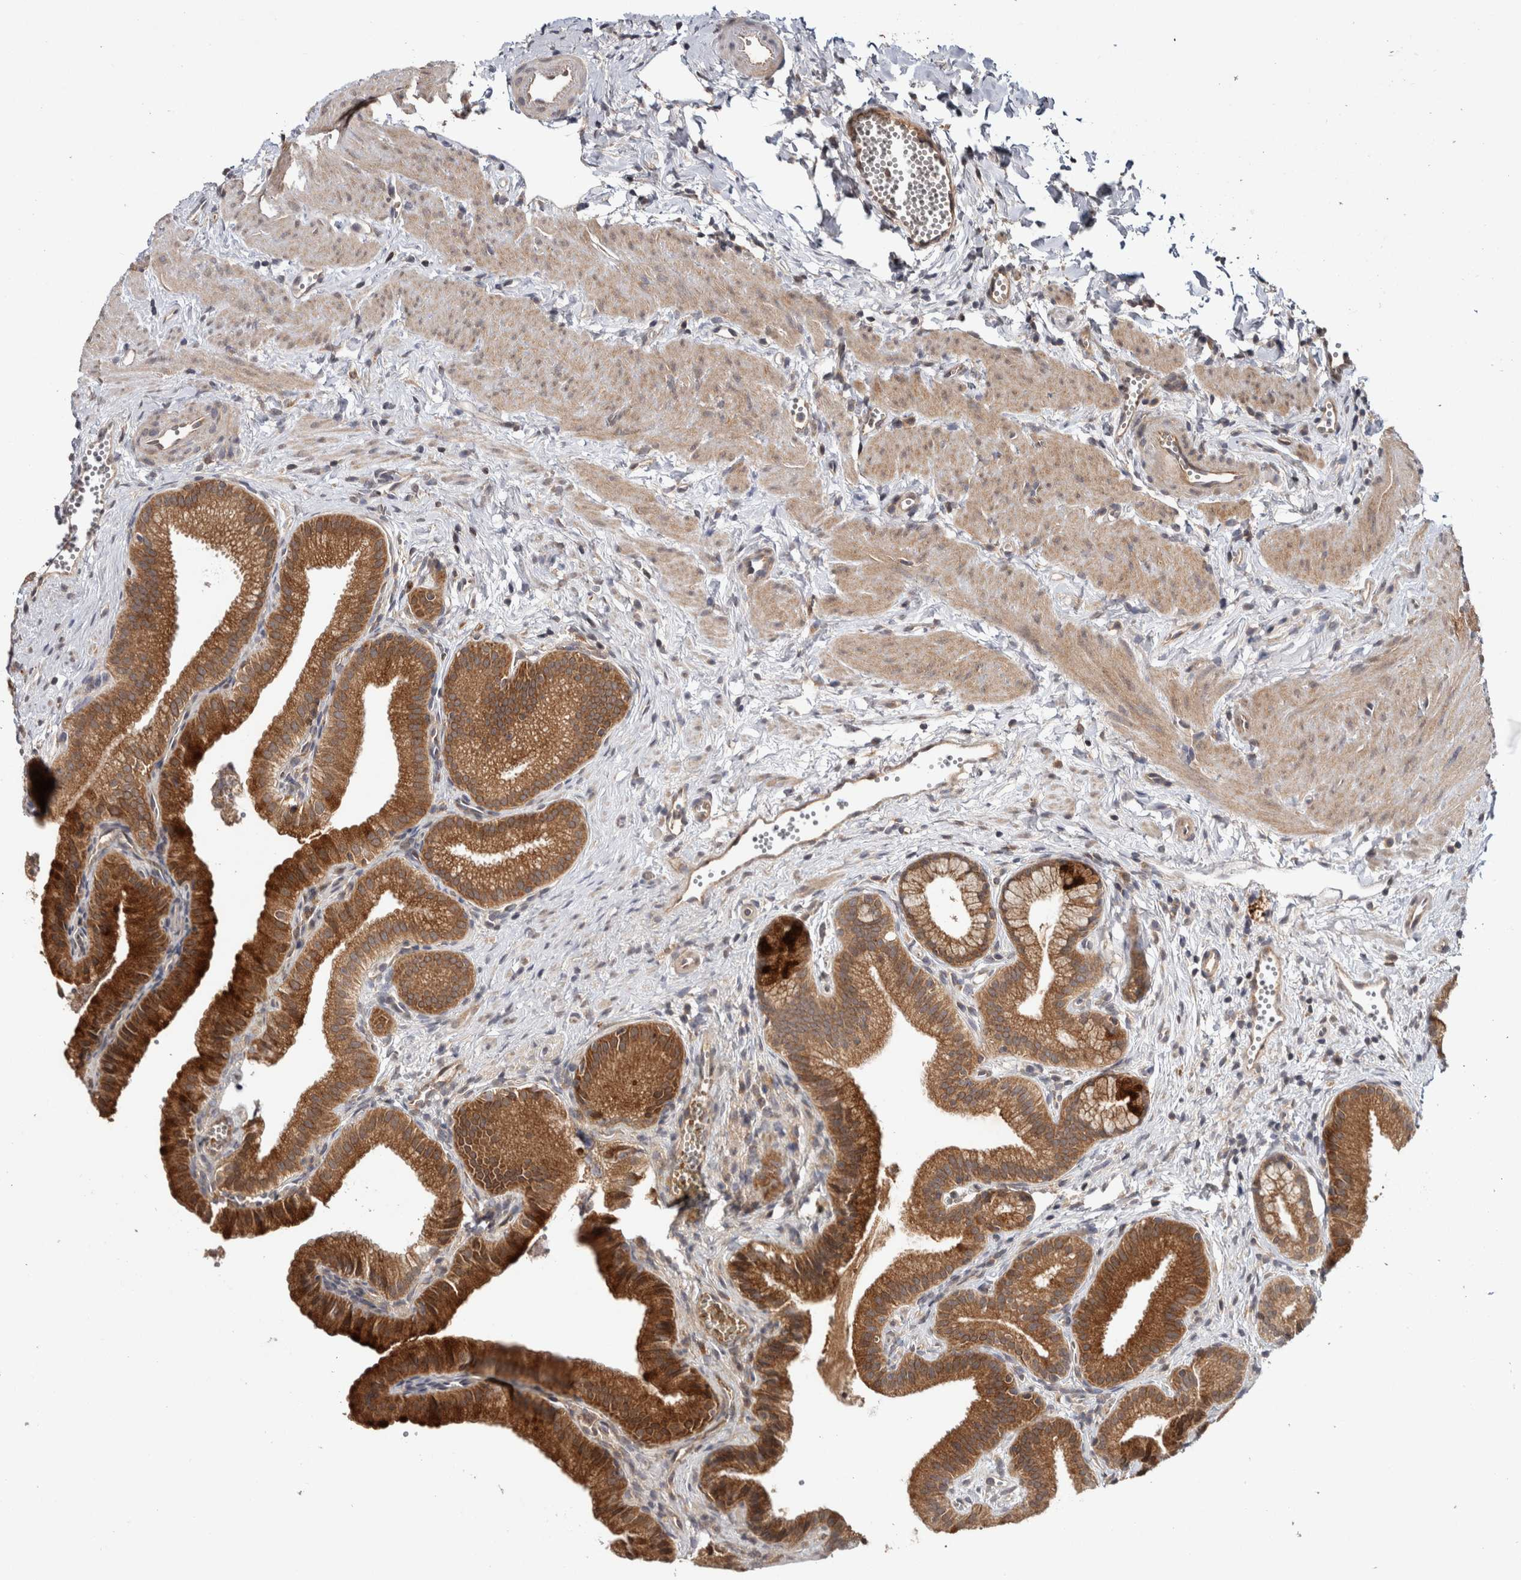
{"staining": {"intensity": "strong", "quantity": ">75%", "location": "cytoplasmic/membranous"}, "tissue": "gallbladder", "cell_type": "Glandular cells", "image_type": "normal", "snomed": [{"axis": "morphology", "description": "Normal tissue, NOS"}, {"axis": "topography", "description": "Gallbladder"}], "caption": "The image exhibits staining of benign gallbladder, revealing strong cytoplasmic/membranous protein staining (brown color) within glandular cells.", "gene": "HMOX2", "patient": {"sex": "male", "age": 38}}